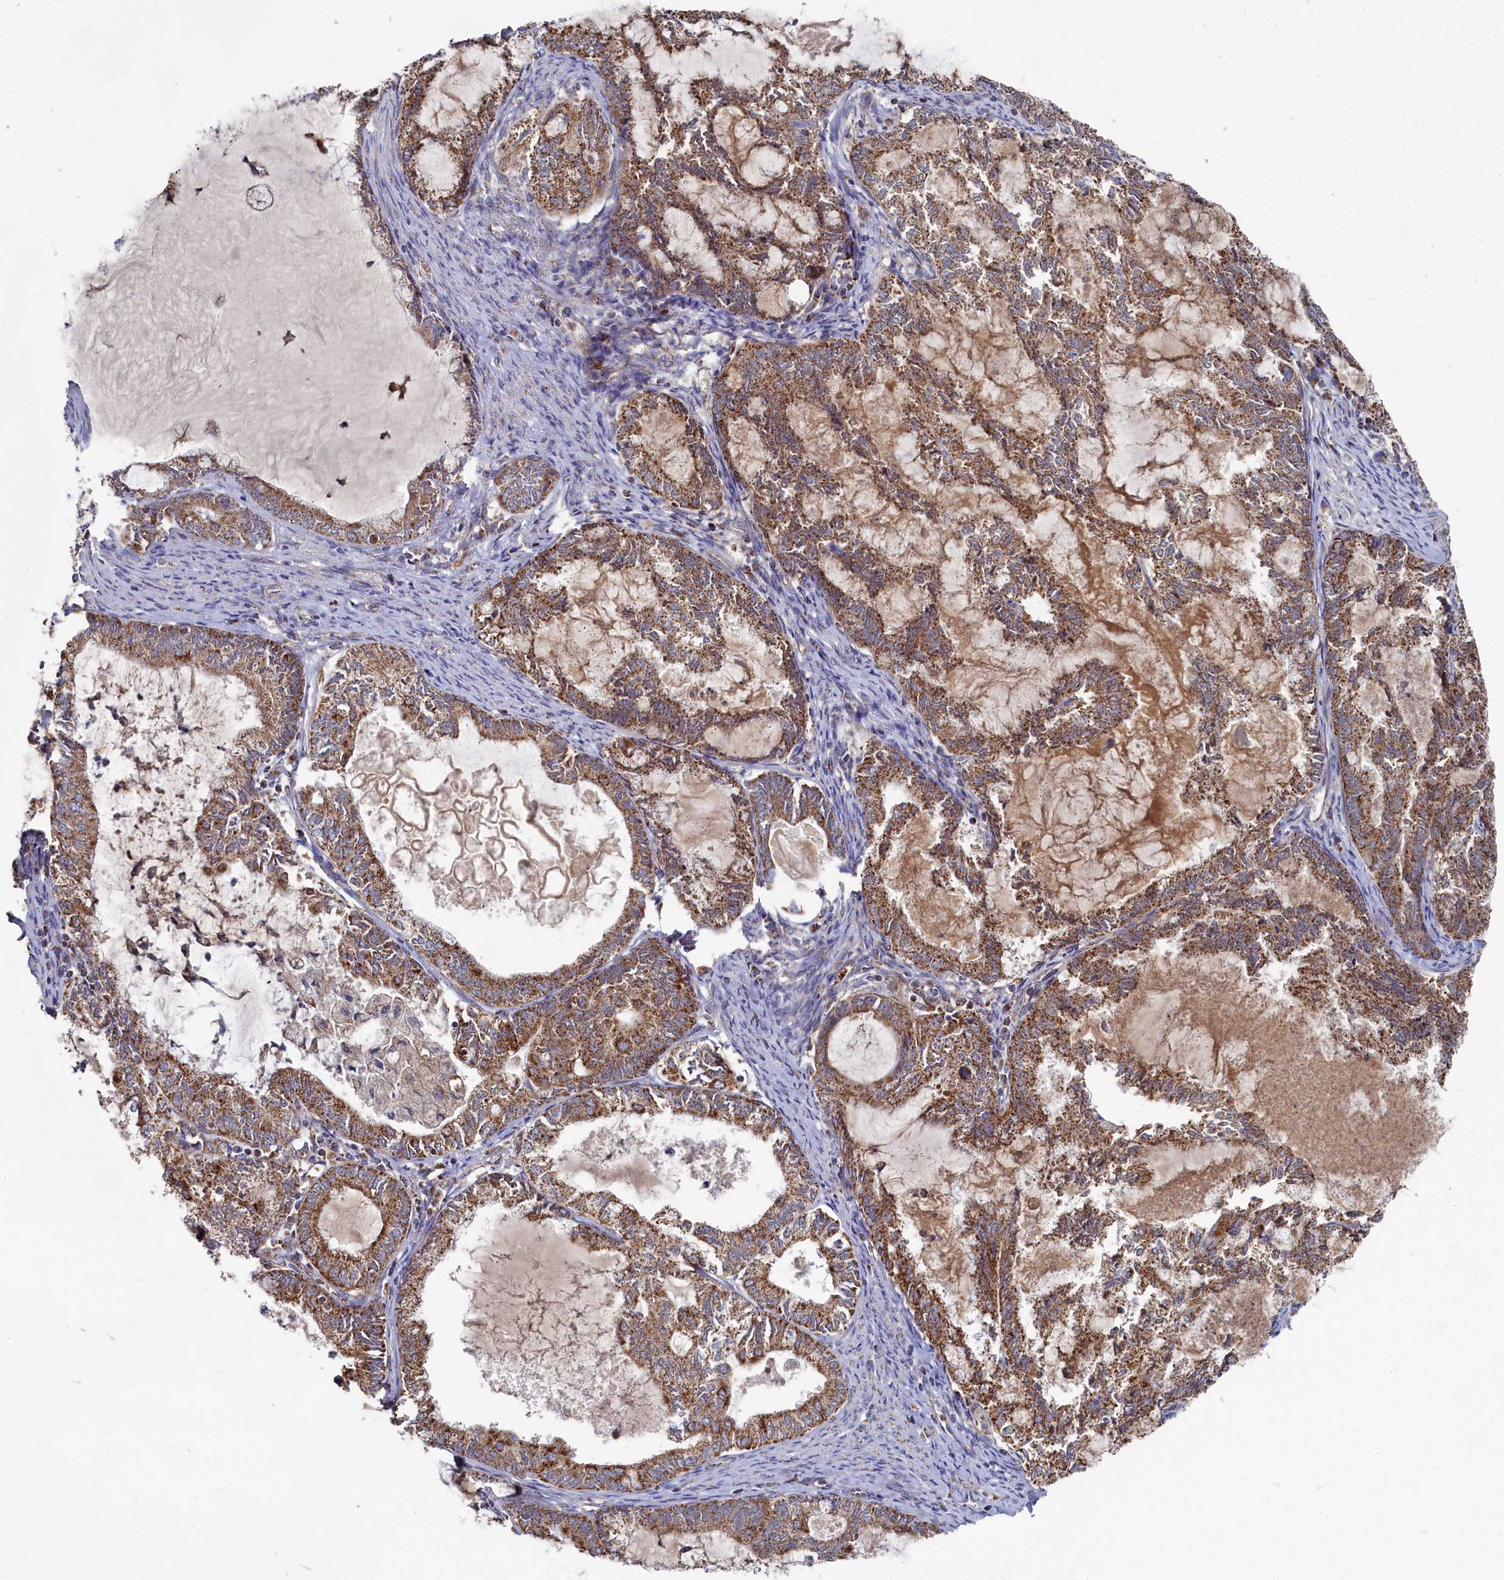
{"staining": {"intensity": "moderate", "quantity": ">75%", "location": "cytoplasmic/membranous"}, "tissue": "endometrial cancer", "cell_type": "Tumor cells", "image_type": "cancer", "snomed": [{"axis": "morphology", "description": "Adenocarcinoma, NOS"}, {"axis": "topography", "description": "Endometrium"}], "caption": "This photomicrograph exhibits IHC staining of endometrial cancer (adenocarcinoma), with medium moderate cytoplasmic/membranous staining in approximately >75% of tumor cells.", "gene": "HAUS2", "patient": {"sex": "female", "age": 86}}